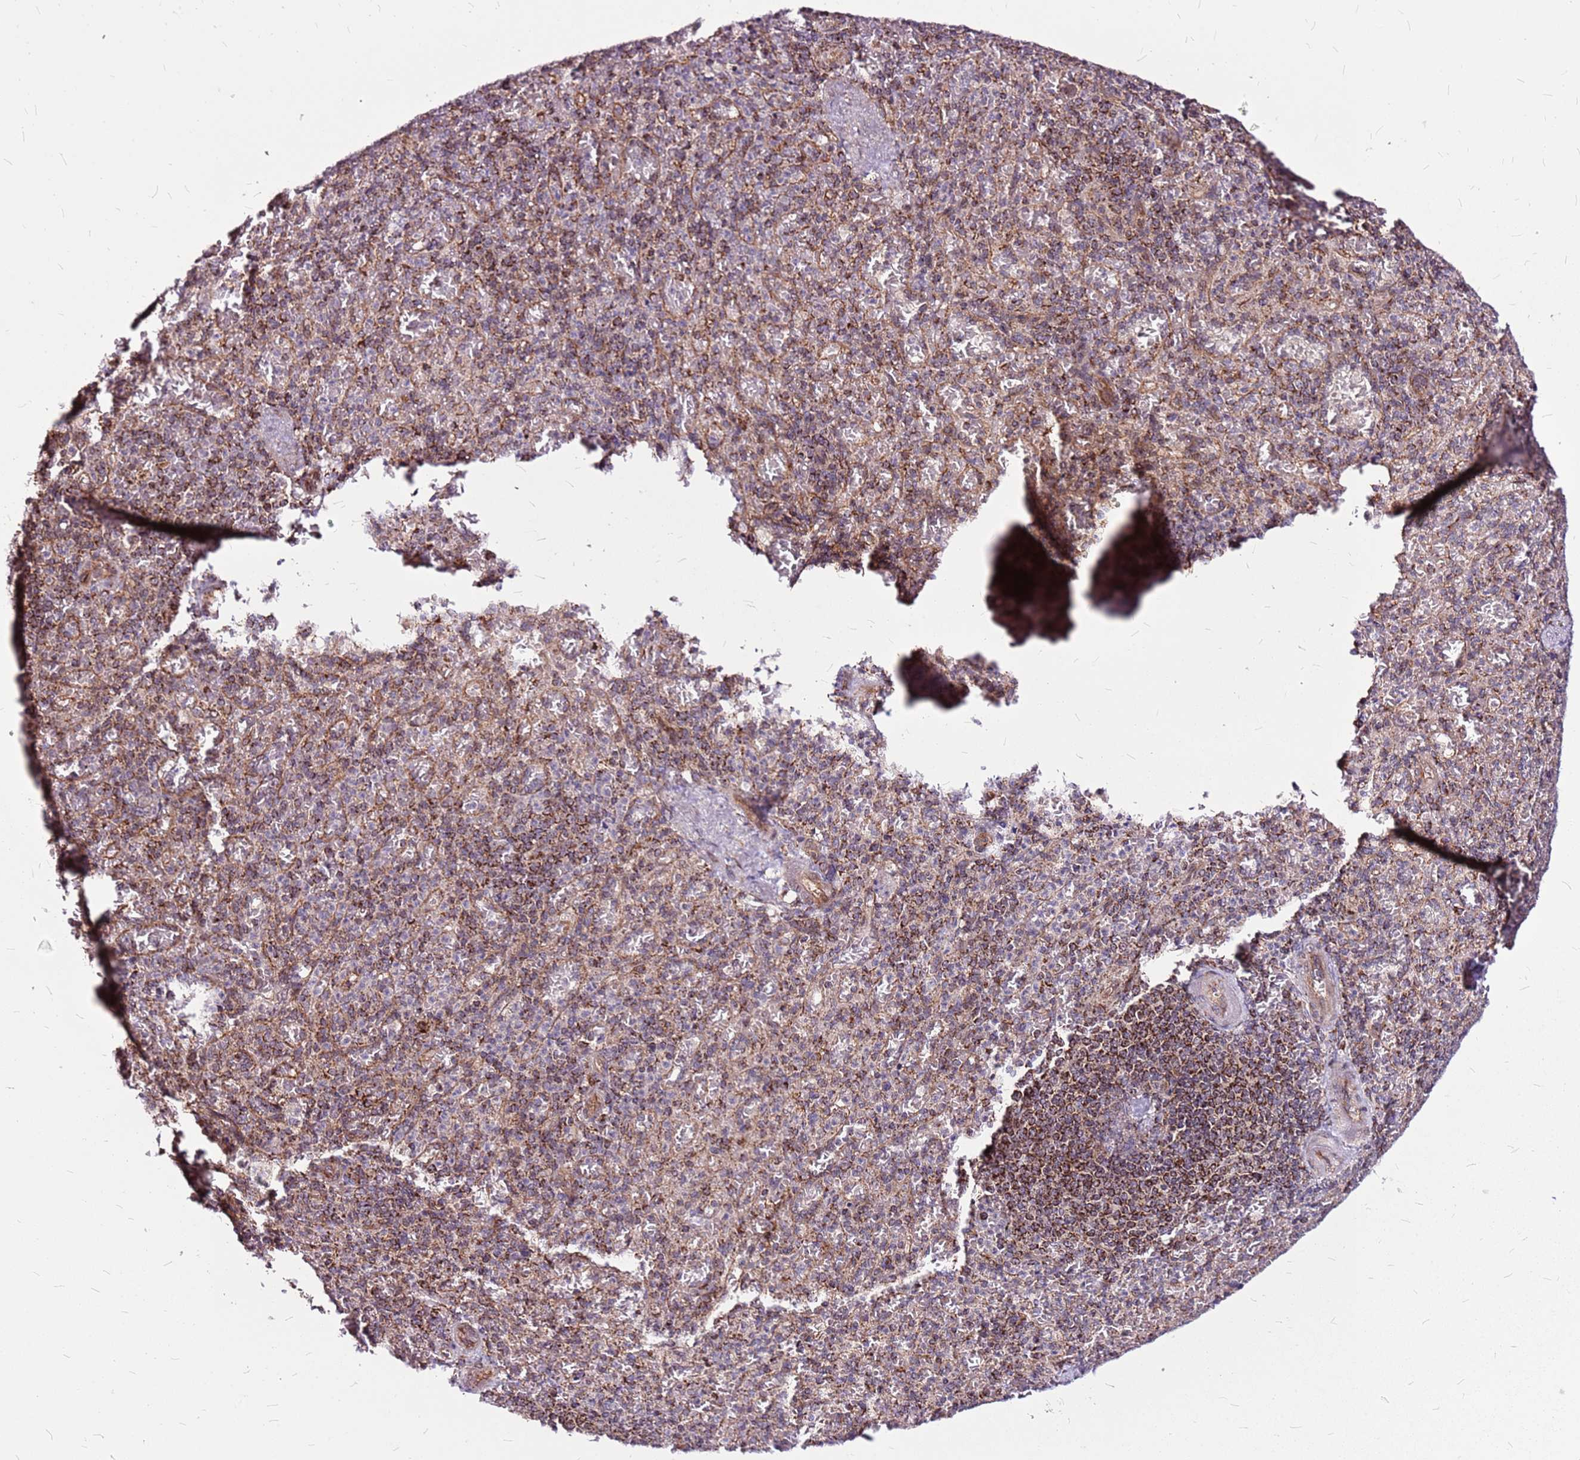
{"staining": {"intensity": "moderate", "quantity": "25%-75%", "location": "cytoplasmic/membranous"}, "tissue": "spleen", "cell_type": "Cells in red pulp", "image_type": "normal", "snomed": [{"axis": "morphology", "description": "Normal tissue, NOS"}, {"axis": "topography", "description": "Spleen"}], "caption": "Spleen stained with IHC displays moderate cytoplasmic/membranous expression in about 25%-75% of cells in red pulp. (DAB IHC with brightfield microscopy, high magnification).", "gene": "OR51T1", "patient": {"sex": "female", "age": 74}}